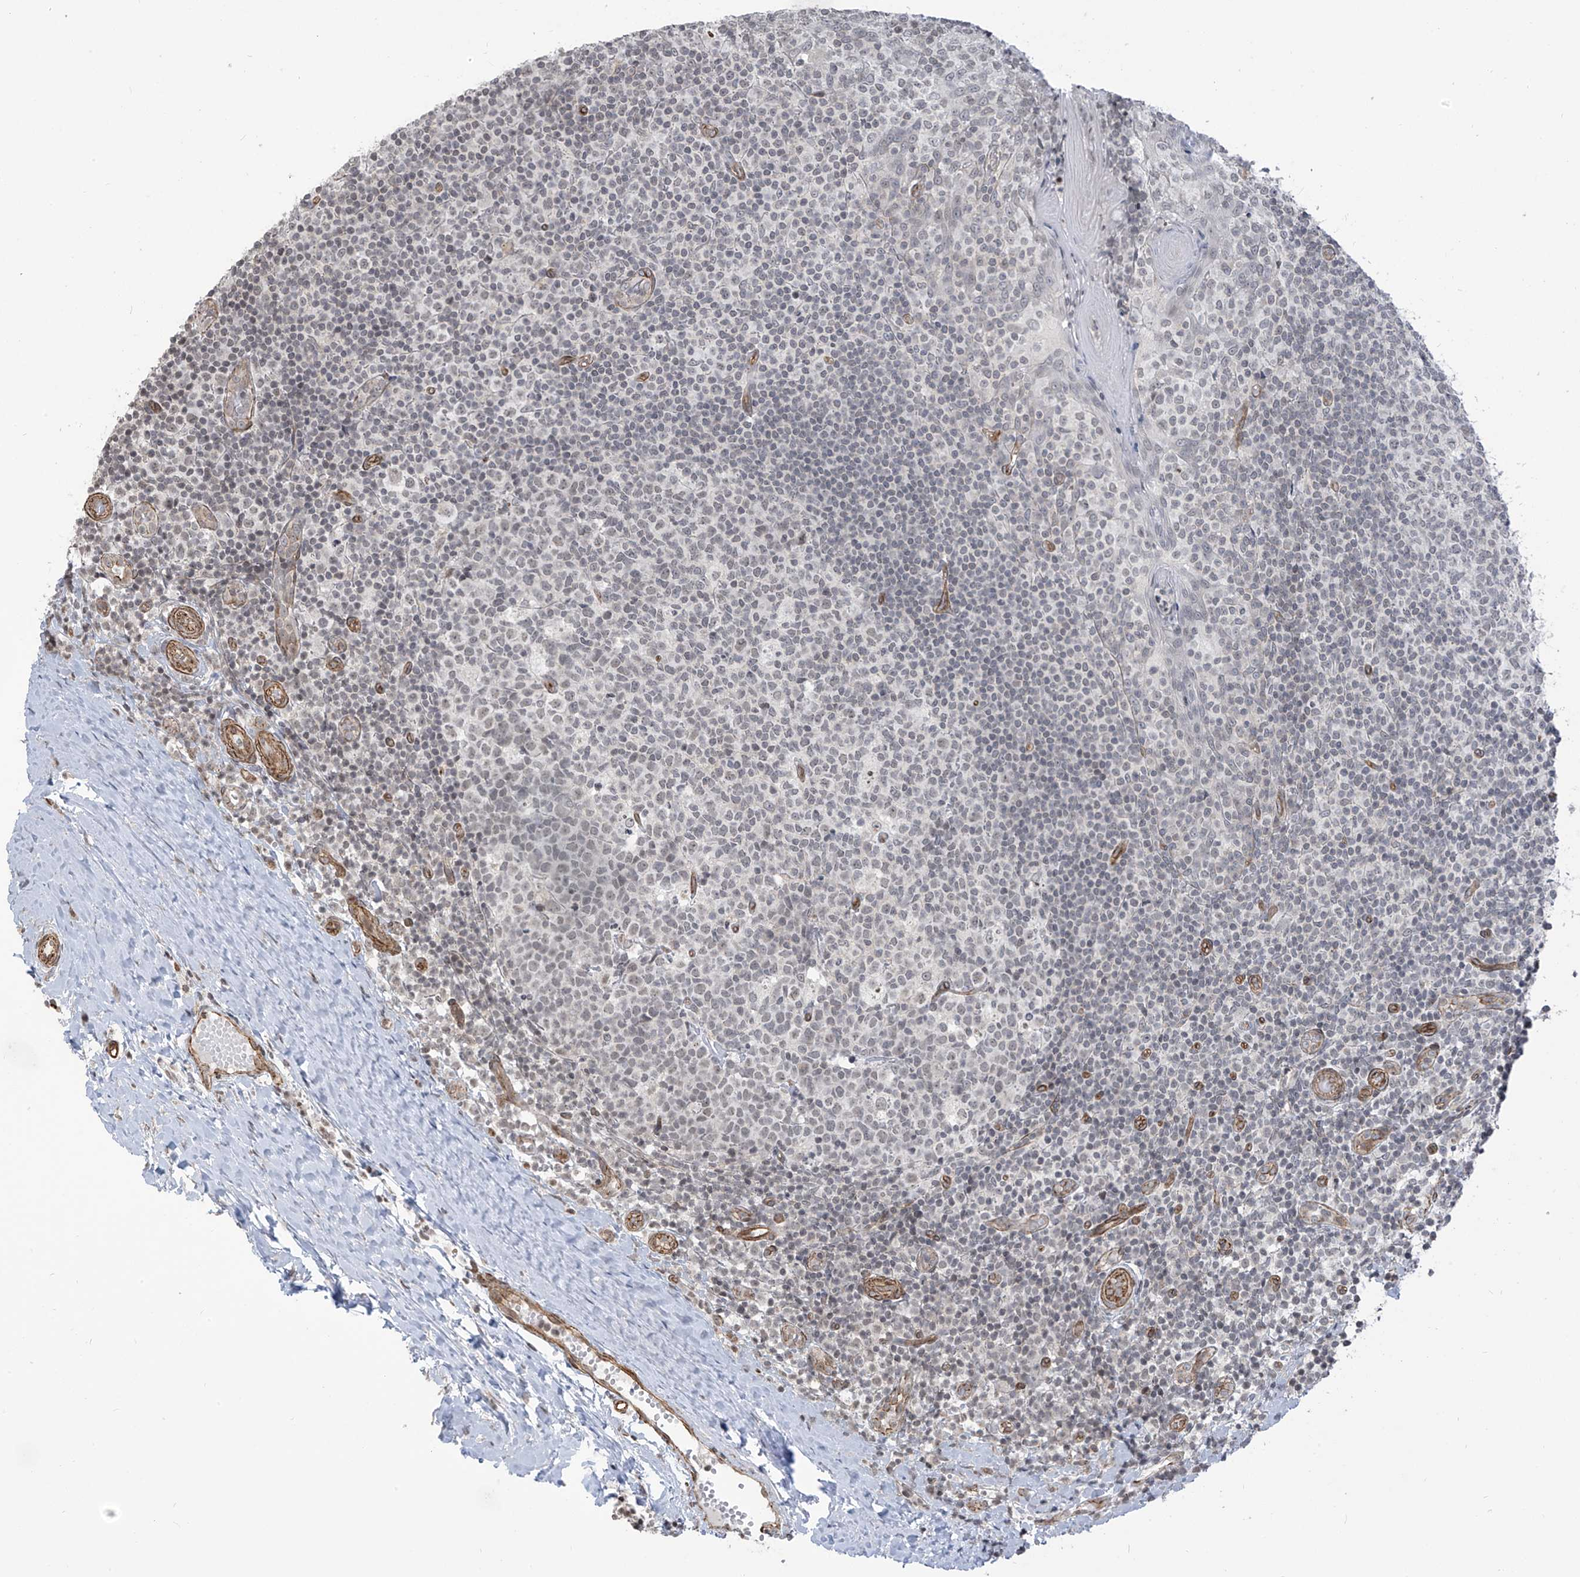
{"staining": {"intensity": "negative", "quantity": "none", "location": "none"}, "tissue": "tonsil", "cell_type": "Germinal center cells", "image_type": "normal", "snomed": [{"axis": "morphology", "description": "Normal tissue, NOS"}, {"axis": "topography", "description": "Tonsil"}], "caption": "High power microscopy photomicrograph of an immunohistochemistry (IHC) micrograph of benign tonsil, revealing no significant positivity in germinal center cells. The staining was performed using DAB (3,3'-diaminobenzidine) to visualize the protein expression in brown, while the nuclei were stained in blue with hematoxylin (Magnification: 20x).", "gene": "METAP1D", "patient": {"sex": "female", "age": 19}}